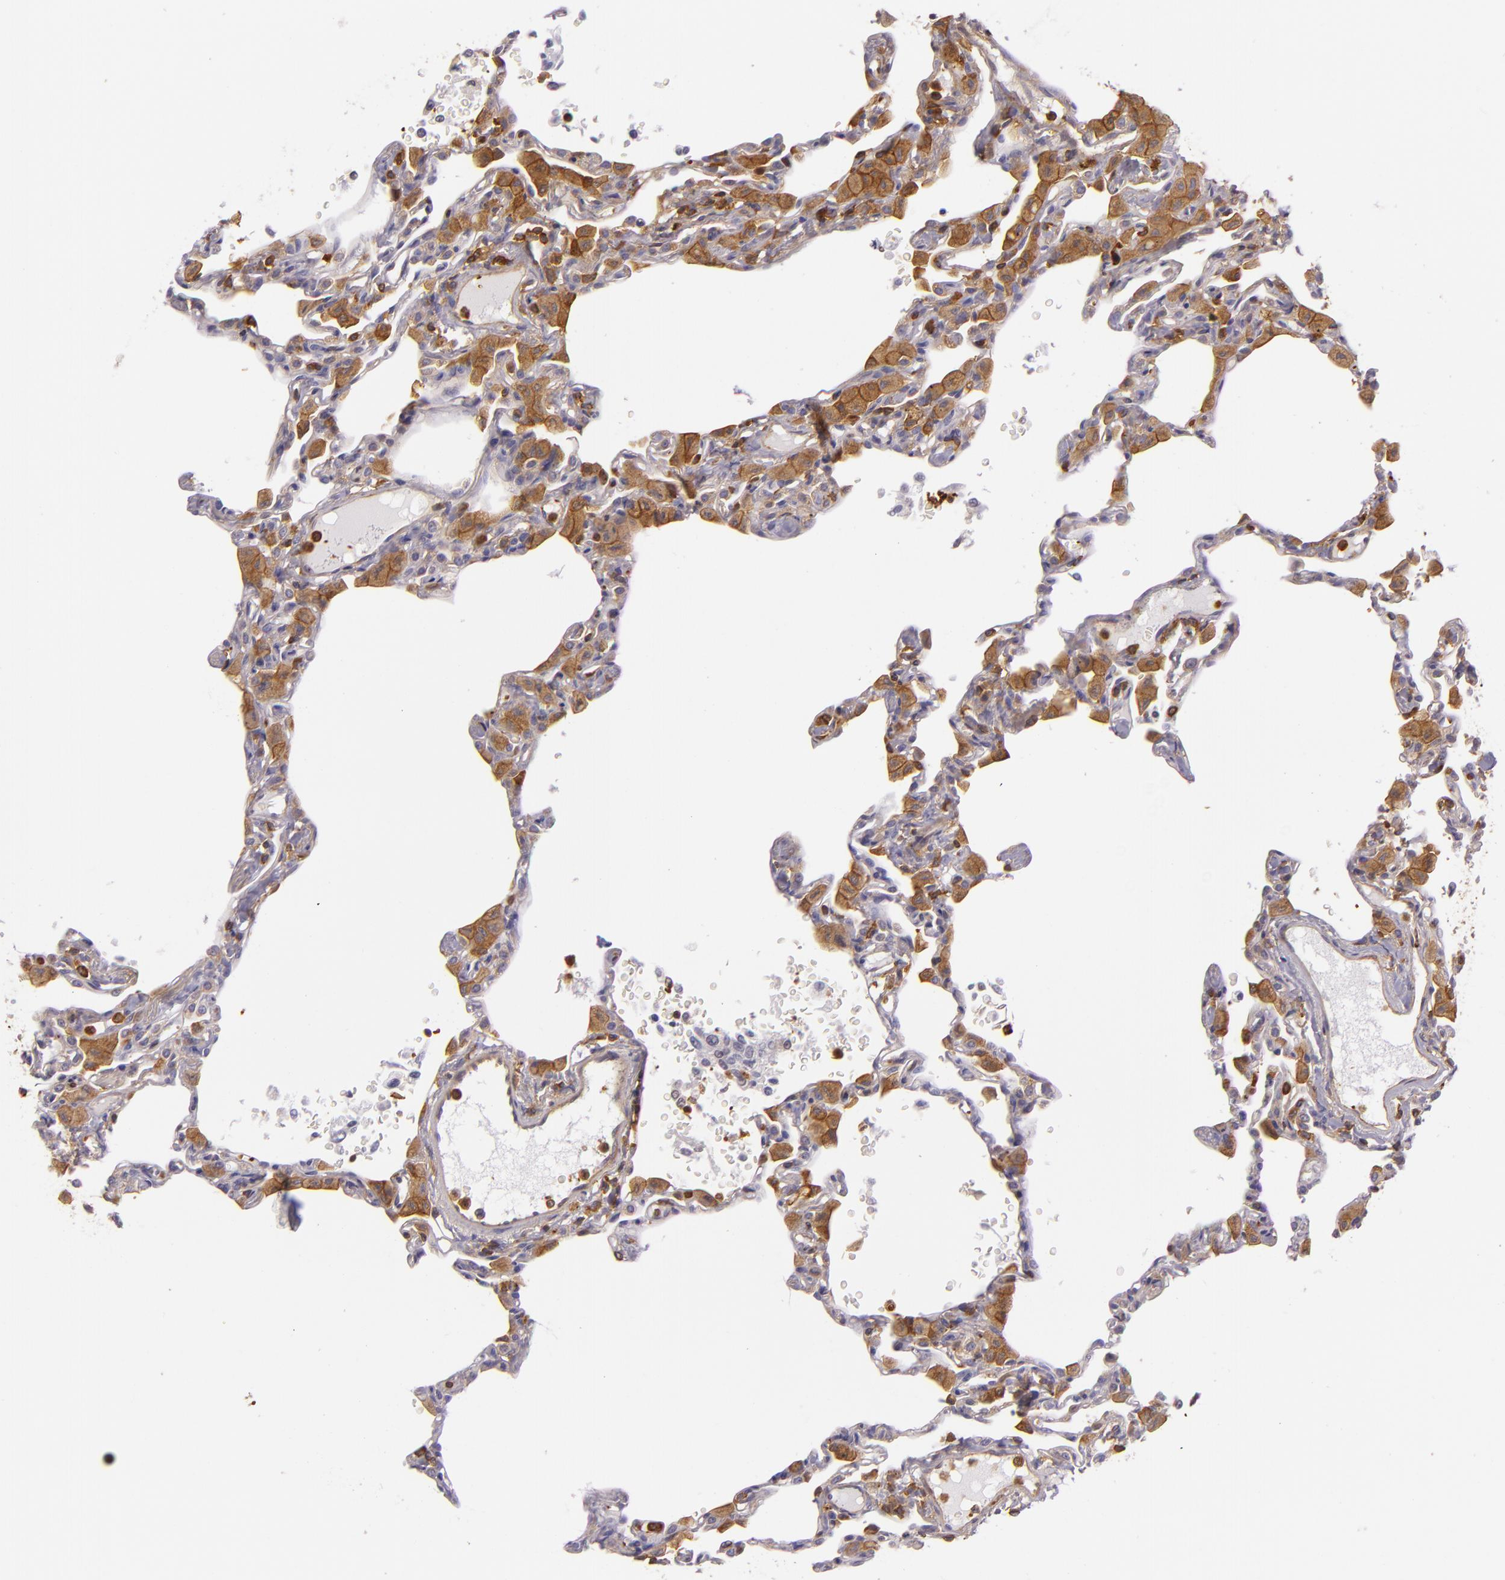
{"staining": {"intensity": "strong", "quantity": ">75%", "location": "cytoplasmic/membranous"}, "tissue": "lung", "cell_type": "Alveolar cells", "image_type": "normal", "snomed": [{"axis": "morphology", "description": "Normal tissue, NOS"}, {"axis": "topography", "description": "Lung"}], "caption": "Human lung stained for a protein (brown) exhibits strong cytoplasmic/membranous positive expression in approximately >75% of alveolar cells.", "gene": "TLN1", "patient": {"sex": "female", "age": 49}}